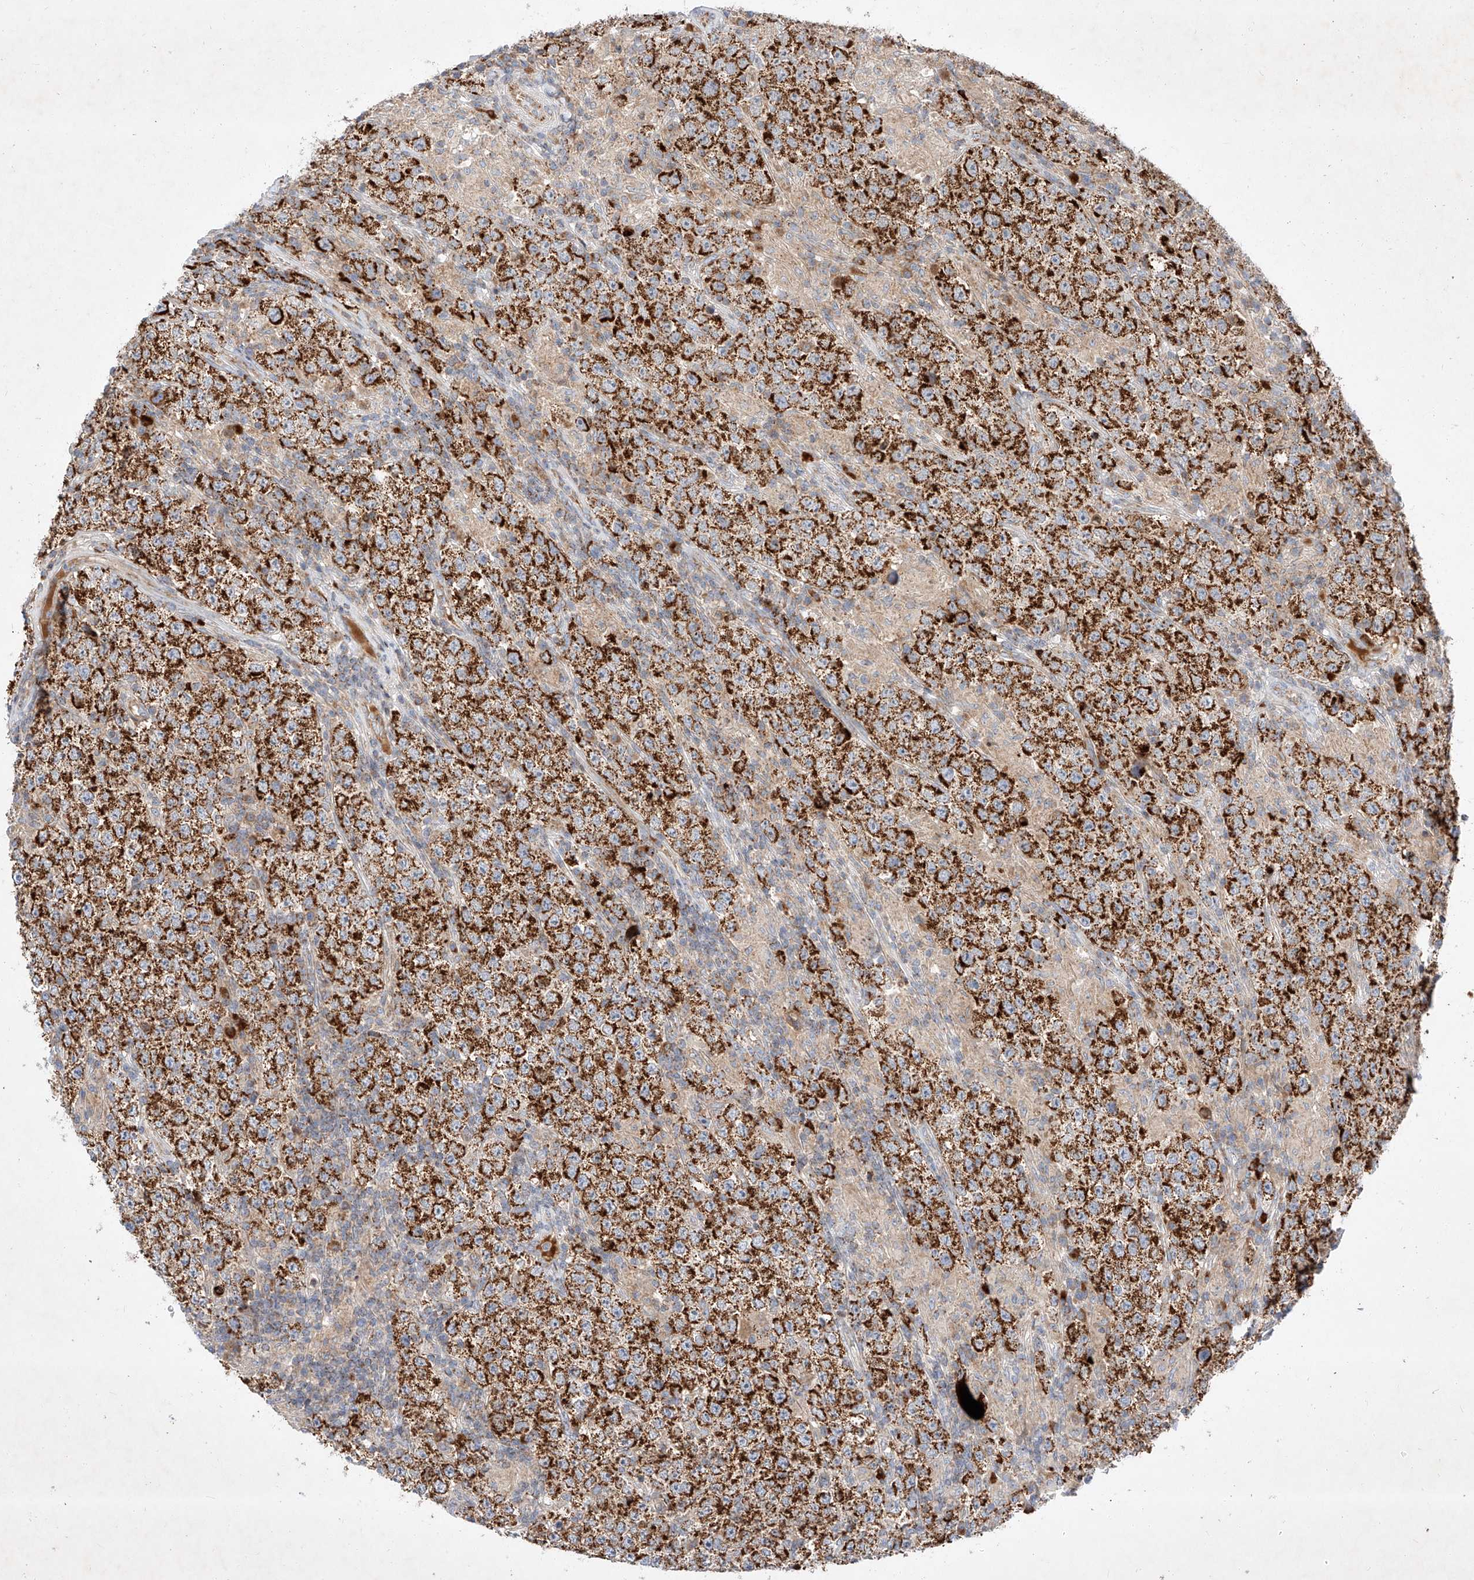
{"staining": {"intensity": "strong", "quantity": ">75%", "location": "cytoplasmic/membranous"}, "tissue": "testis cancer", "cell_type": "Tumor cells", "image_type": "cancer", "snomed": [{"axis": "morphology", "description": "Normal tissue, NOS"}, {"axis": "morphology", "description": "Urothelial carcinoma, High grade"}, {"axis": "morphology", "description": "Seminoma, NOS"}, {"axis": "morphology", "description": "Carcinoma, Embryonal, NOS"}, {"axis": "topography", "description": "Urinary bladder"}, {"axis": "topography", "description": "Testis"}], "caption": "High-grade urothelial carcinoma (testis) tissue demonstrates strong cytoplasmic/membranous positivity in about >75% of tumor cells Nuclei are stained in blue.", "gene": "OSGEPL1", "patient": {"sex": "male", "age": 41}}